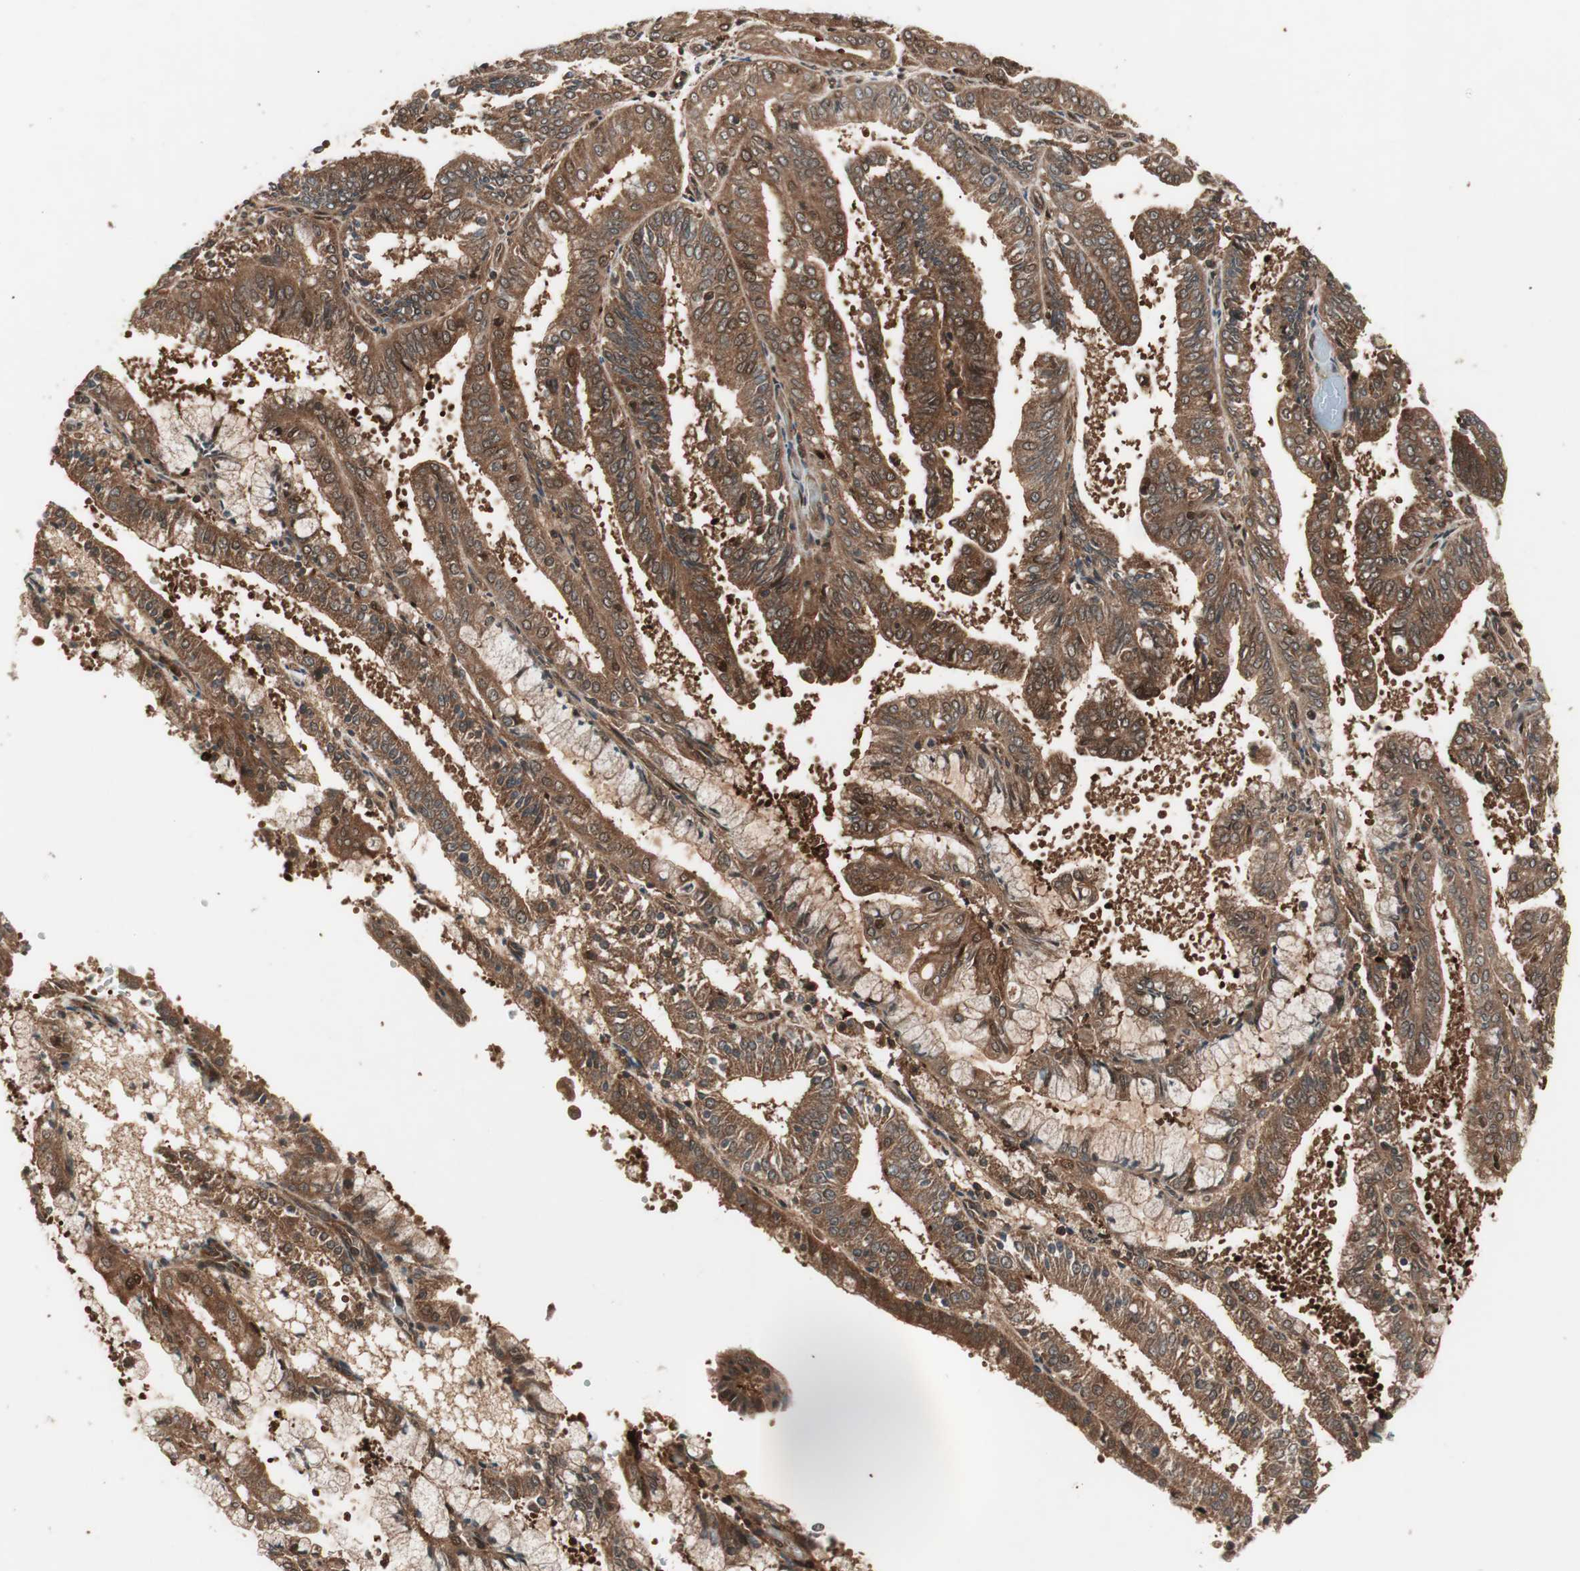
{"staining": {"intensity": "strong", "quantity": ">75%", "location": "cytoplasmic/membranous"}, "tissue": "endometrial cancer", "cell_type": "Tumor cells", "image_type": "cancer", "snomed": [{"axis": "morphology", "description": "Adenocarcinoma, NOS"}, {"axis": "topography", "description": "Endometrium"}], "caption": "Endometrial cancer (adenocarcinoma) stained with IHC exhibits strong cytoplasmic/membranous positivity in approximately >75% of tumor cells.", "gene": "PRKG2", "patient": {"sex": "female", "age": 63}}